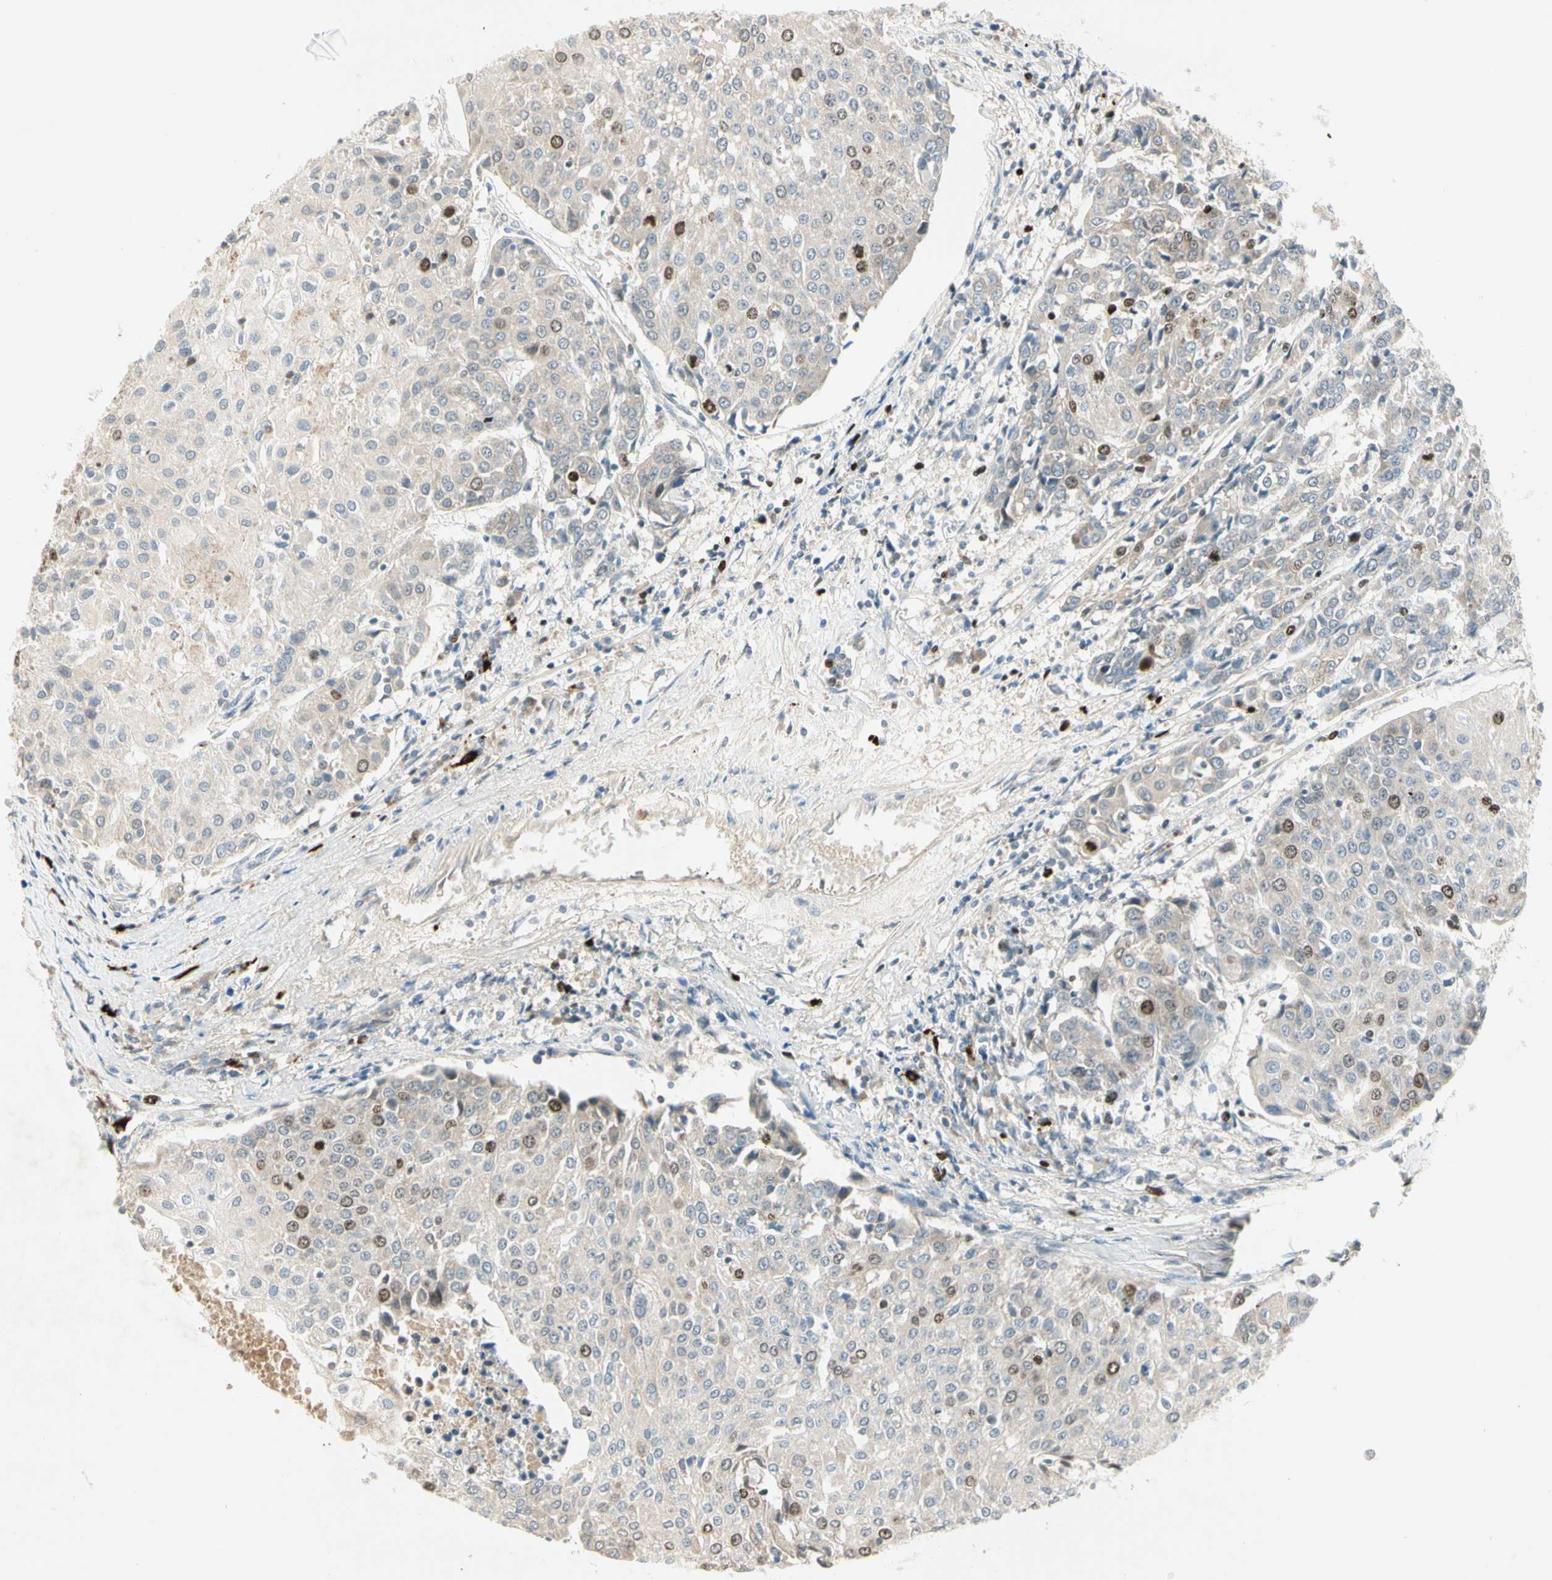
{"staining": {"intensity": "moderate", "quantity": "<25%", "location": "nuclear"}, "tissue": "urothelial cancer", "cell_type": "Tumor cells", "image_type": "cancer", "snomed": [{"axis": "morphology", "description": "Urothelial carcinoma, High grade"}, {"axis": "topography", "description": "Urinary bladder"}], "caption": "Protein expression analysis of human urothelial cancer reveals moderate nuclear expression in approximately <25% of tumor cells.", "gene": "PITX1", "patient": {"sex": "female", "age": 85}}